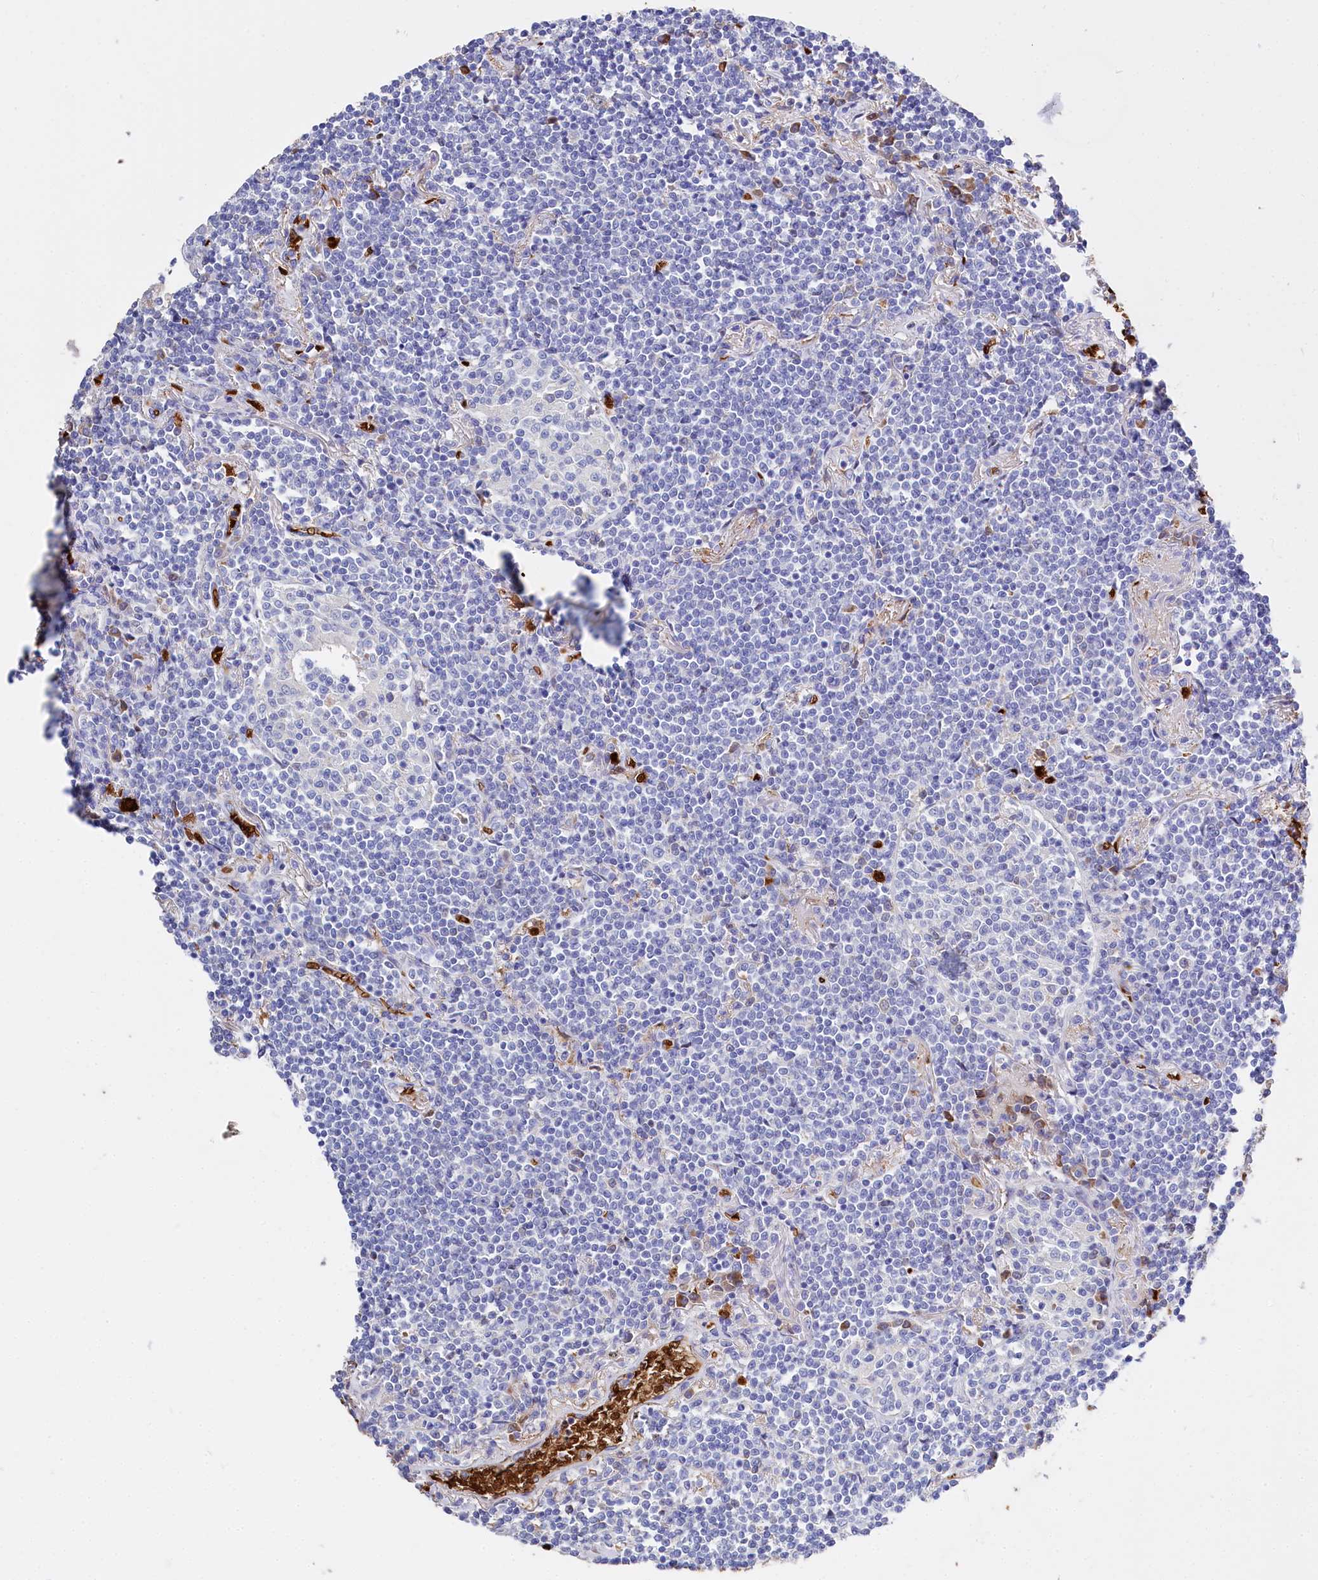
{"staining": {"intensity": "moderate", "quantity": "<25%", "location": "cytoplasmic/membranous"}, "tissue": "lymphoma", "cell_type": "Tumor cells", "image_type": "cancer", "snomed": [{"axis": "morphology", "description": "Malignant lymphoma, non-Hodgkin's type, Low grade"}, {"axis": "topography", "description": "Lung"}], "caption": "Lymphoma stained for a protein shows moderate cytoplasmic/membranous positivity in tumor cells.", "gene": "RPUSD3", "patient": {"sex": "female", "age": 71}}